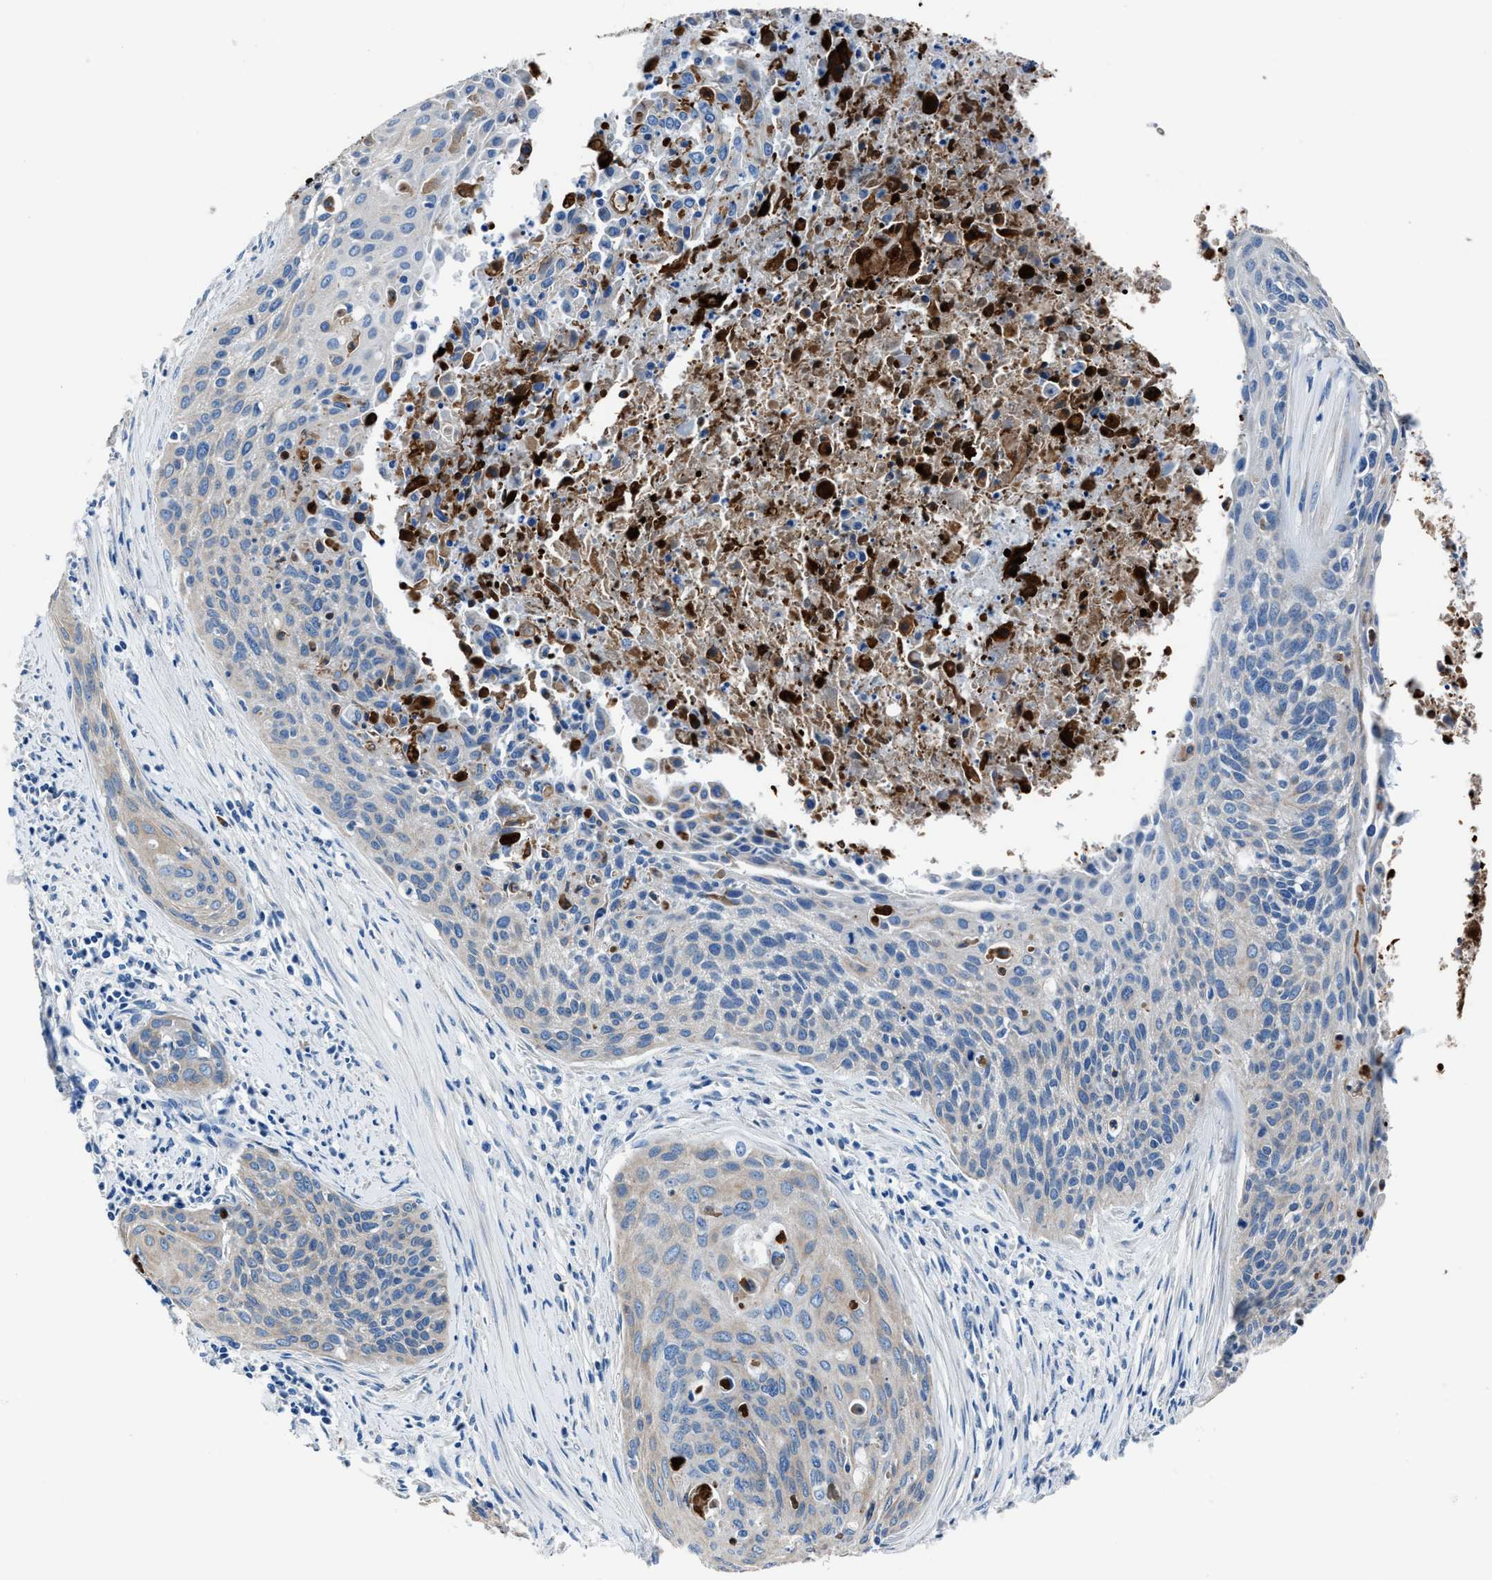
{"staining": {"intensity": "weak", "quantity": "<25%", "location": "cytoplasmic/membranous"}, "tissue": "cervical cancer", "cell_type": "Tumor cells", "image_type": "cancer", "snomed": [{"axis": "morphology", "description": "Squamous cell carcinoma, NOS"}, {"axis": "topography", "description": "Cervix"}], "caption": "Immunohistochemistry (IHC) image of human squamous cell carcinoma (cervical) stained for a protein (brown), which demonstrates no staining in tumor cells.", "gene": "NACAD", "patient": {"sex": "female", "age": 55}}